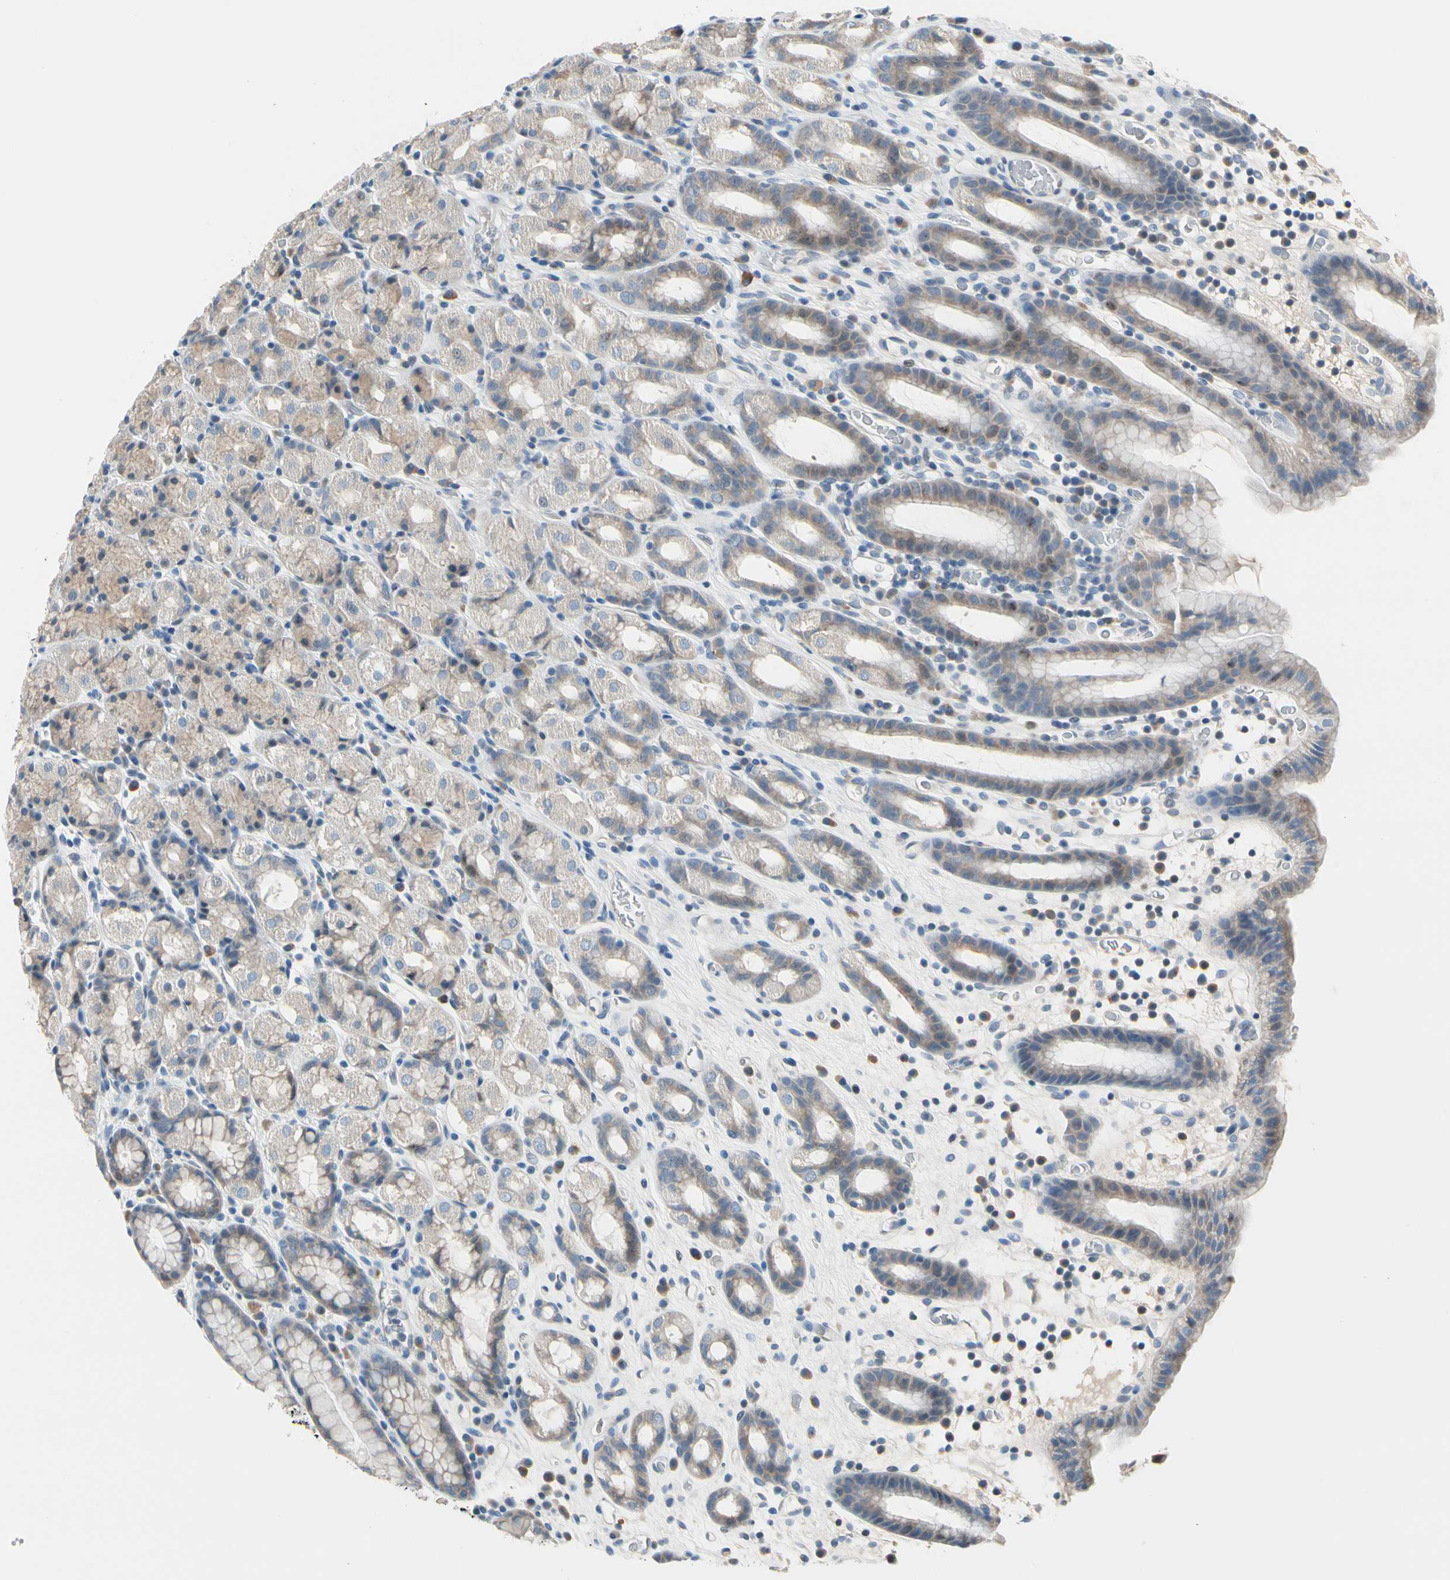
{"staining": {"intensity": "weak", "quantity": "25%-75%", "location": "cytoplasmic/membranous"}, "tissue": "stomach", "cell_type": "Glandular cells", "image_type": "normal", "snomed": [{"axis": "morphology", "description": "Normal tissue, NOS"}, {"axis": "topography", "description": "Stomach, upper"}], "caption": "This histopathology image displays IHC staining of unremarkable stomach, with low weak cytoplasmic/membranous staining in approximately 25%-75% of glandular cells.", "gene": "STK40", "patient": {"sex": "male", "age": 68}}